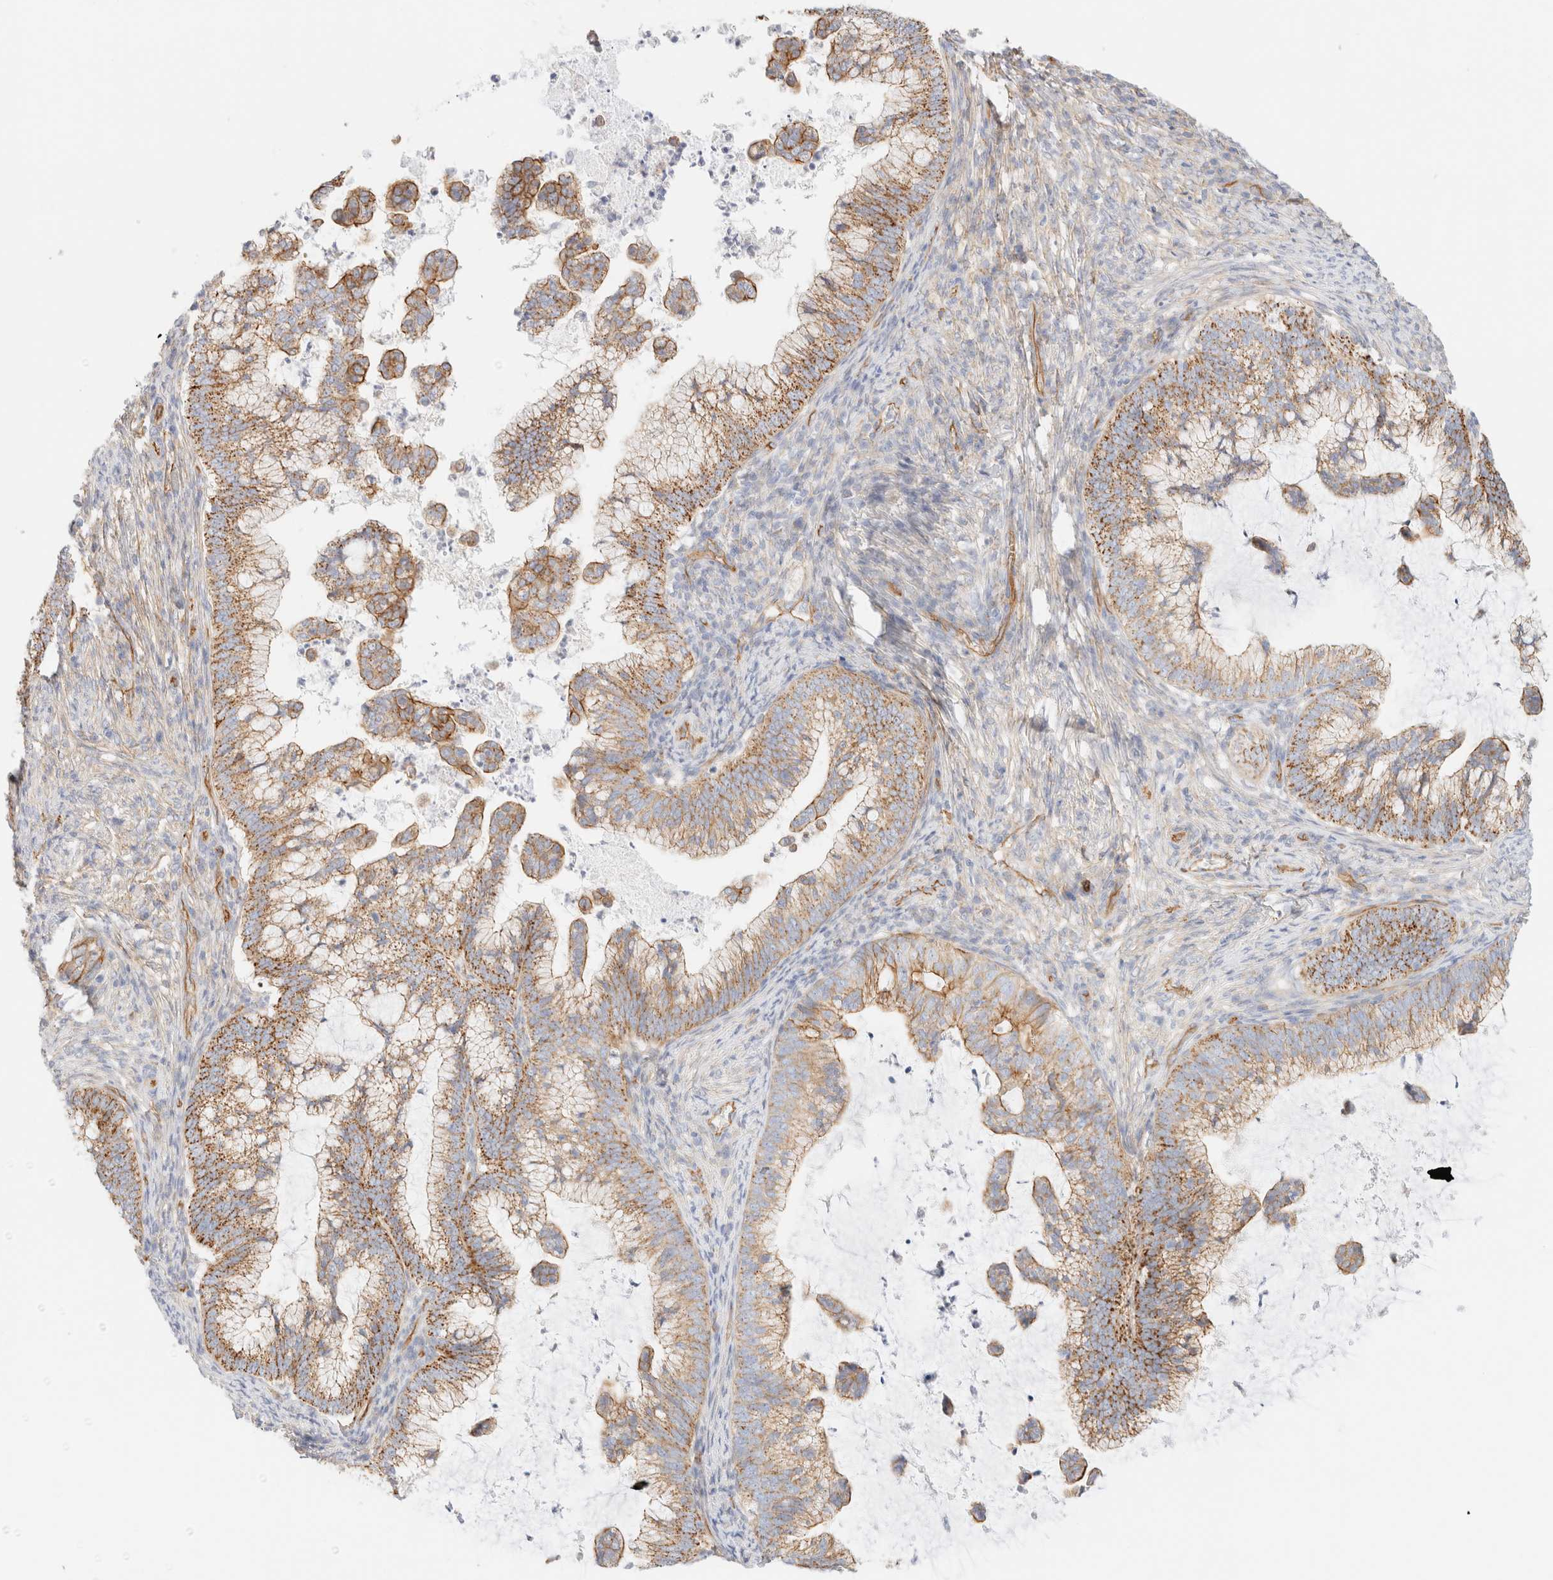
{"staining": {"intensity": "moderate", "quantity": ">75%", "location": "cytoplasmic/membranous"}, "tissue": "cervical cancer", "cell_type": "Tumor cells", "image_type": "cancer", "snomed": [{"axis": "morphology", "description": "Adenocarcinoma, NOS"}, {"axis": "topography", "description": "Cervix"}], "caption": "Immunohistochemical staining of cervical cancer (adenocarcinoma) demonstrates medium levels of moderate cytoplasmic/membranous positivity in approximately >75% of tumor cells.", "gene": "CYB5R4", "patient": {"sex": "female", "age": 36}}